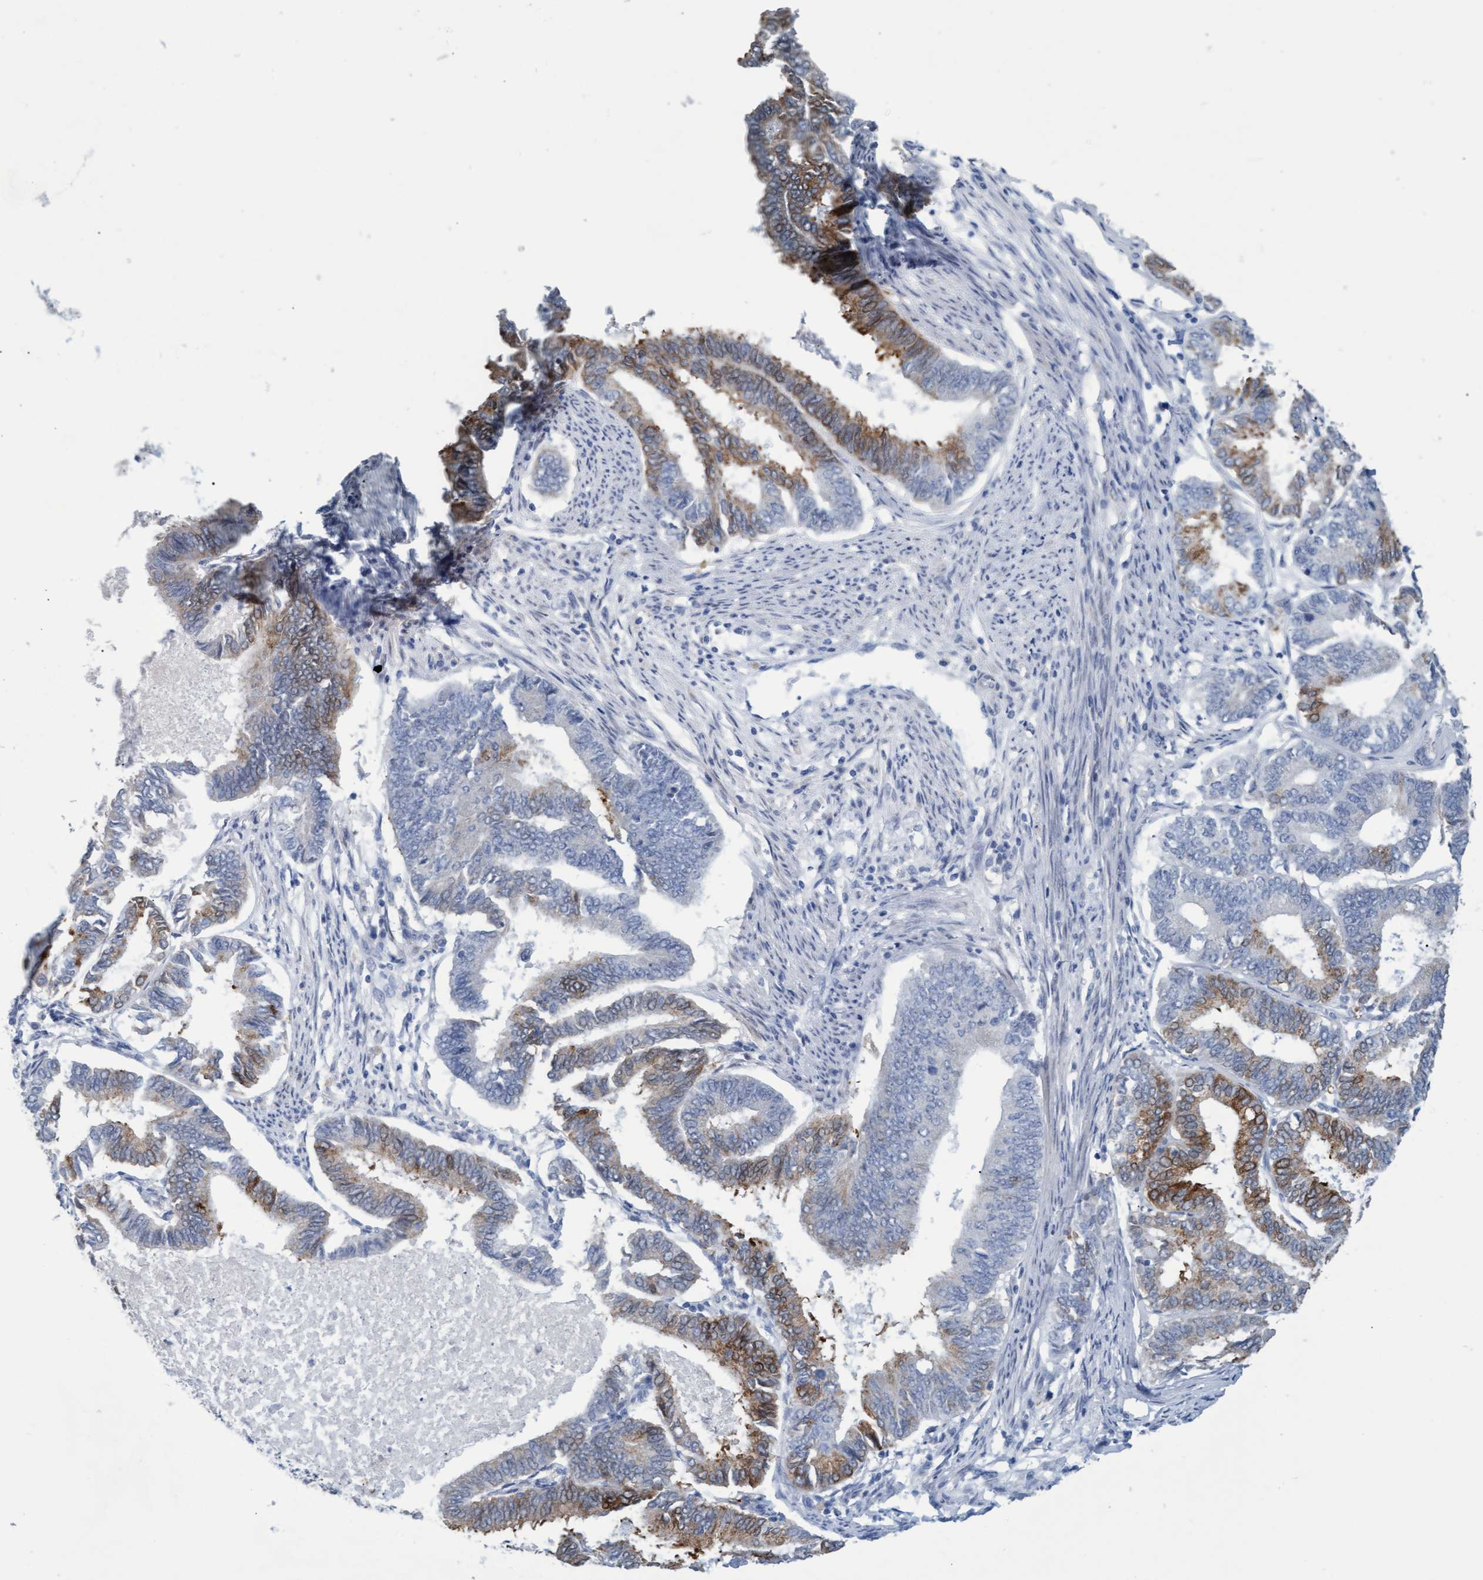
{"staining": {"intensity": "moderate", "quantity": "<25%", "location": "cytoplasmic/membranous"}, "tissue": "endometrial cancer", "cell_type": "Tumor cells", "image_type": "cancer", "snomed": [{"axis": "morphology", "description": "Adenocarcinoma, NOS"}, {"axis": "topography", "description": "Endometrium"}], "caption": "Immunohistochemical staining of human adenocarcinoma (endometrial) shows low levels of moderate cytoplasmic/membranous staining in approximately <25% of tumor cells.", "gene": "SSTR3", "patient": {"sex": "female", "age": 86}}